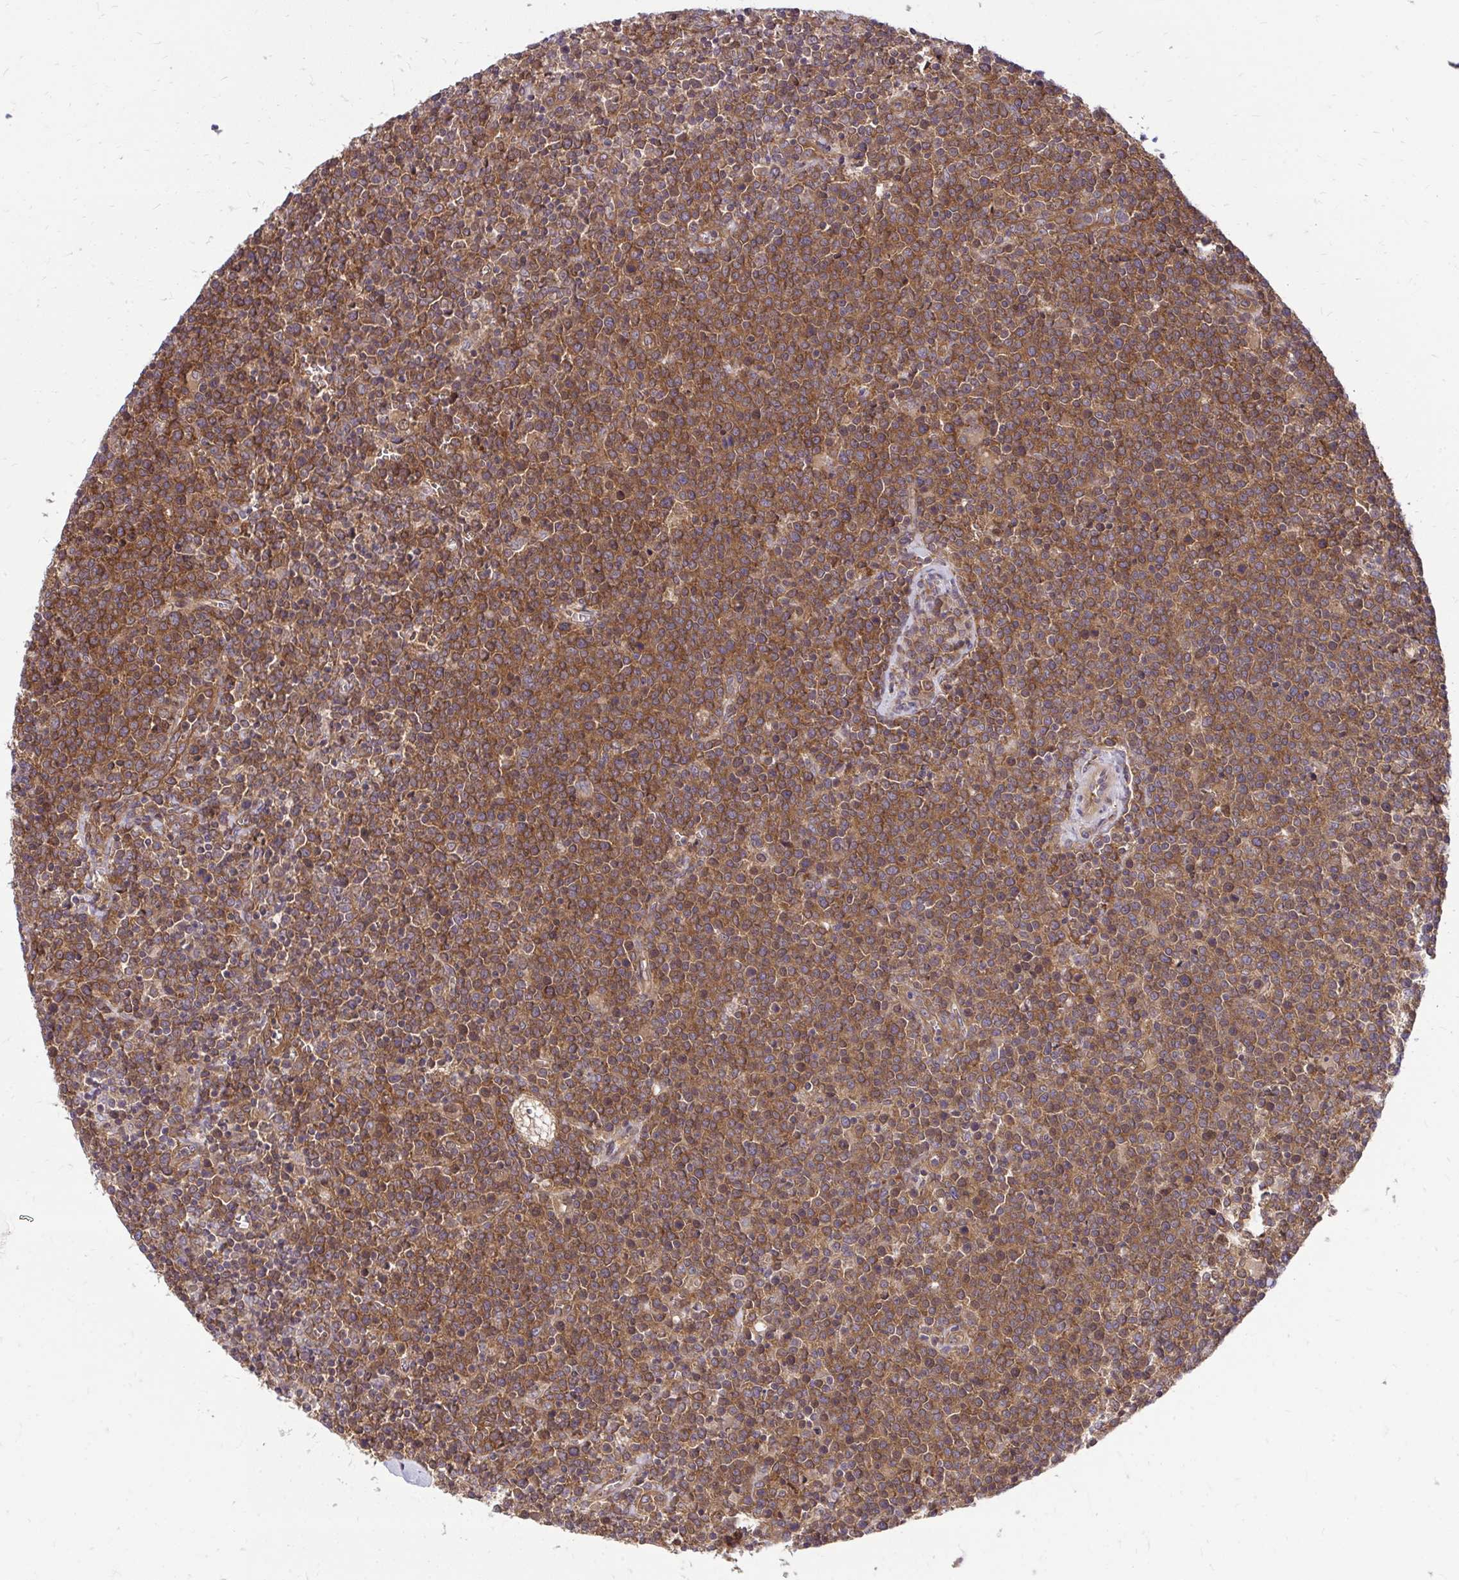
{"staining": {"intensity": "moderate", "quantity": ">75%", "location": "cytoplasmic/membranous,nuclear"}, "tissue": "lymphoma", "cell_type": "Tumor cells", "image_type": "cancer", "snomed": [{"axis": "morphology", "description": "Malignant lymphoma, non-Hodgkin's type, High grade"}, {"axis": "topography", "description": "Lymph node"}], "caption": "Tumor cells reveal moderate cytoplasmic/membranous and nuclear expression in approximately >75% of cells in high-grade malignant lymphoma, non-Hodgkin's type.", "gene": "PPP5C", "patient": {"sex": "male", "age": 61}}